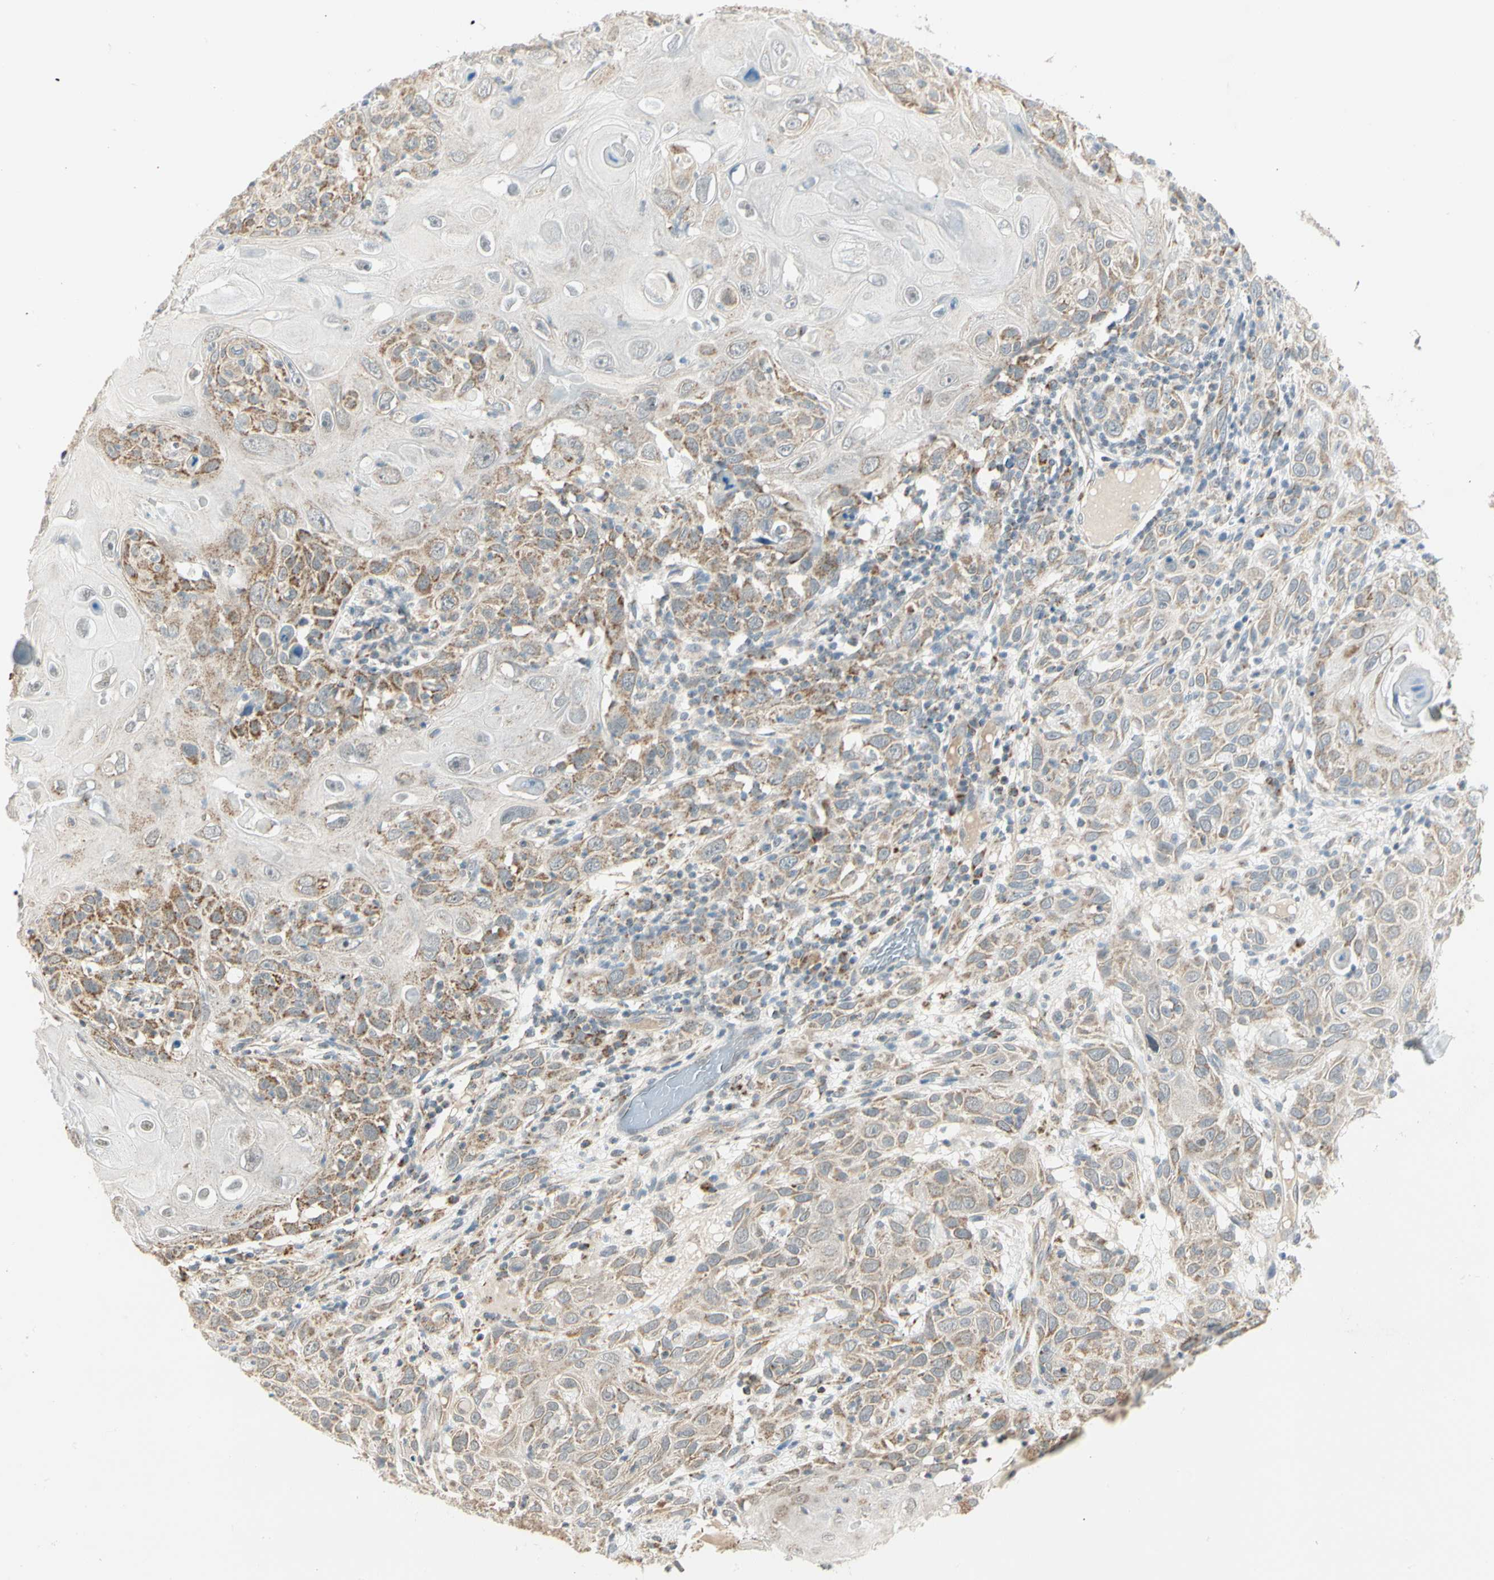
{"staining": {"intensity": "moderate", "quantity": "25%-75%", "location": "cytoplasmic/membranous"}, "tissue": "skin cancer", "cell_type": "Tumor cells", "image_type": "cancer", "snomed": [{"axis": "morphology", "description": "Squamous cell carcinoma, NOS"}, {"axis": "topography", "description": "Skin"}], "caption": "DAB immunohistochemical staining of human skin squamous cell carcinoma exhibits moderate cytoplasmic/membranous protein positivity in approximately 25%-75% of tumor cells.", "gene": "KHDC4", "patient": {"sex": "female", "age": 88}}